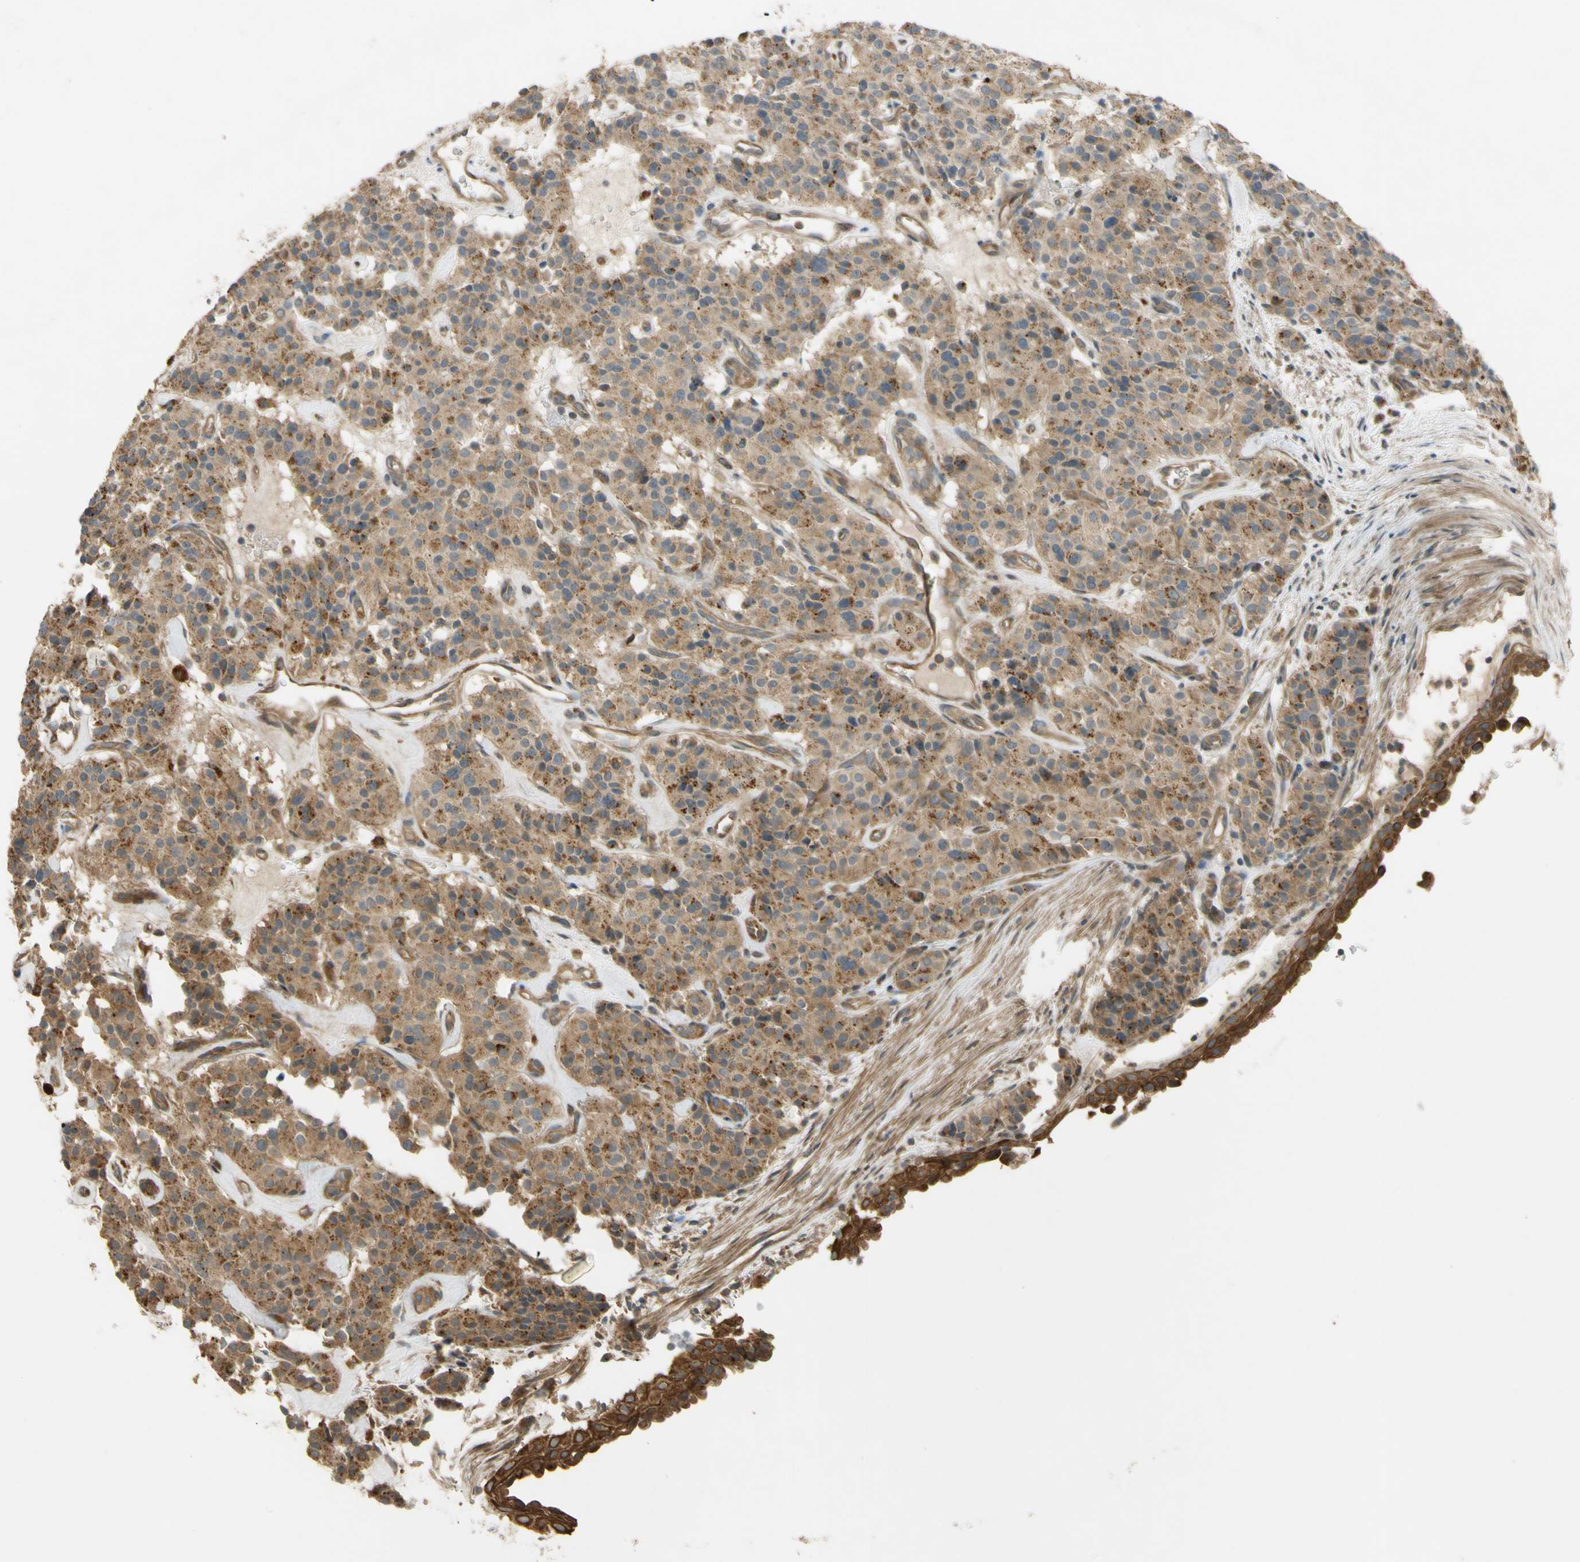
{"staining": {"intensity": "moderate", "quantity": ">75%", "location": "cytoplasmic/membranous"}, "tissue": "carcinoid", "cell_type": "Tumor cells", "image_type": "cancer", "snomed": [{"axis": "morphology", "description": "Carcinoid, malignant, NOS"}, {"axis": "topography", "description": "Lung"}], "caption": "Immunohistochemistry (IHC) (DAB (3,3'-diaminobenzidine)) staining of carcinoid exhibits moderate cytoplasmic/membranous protein staining in about >75% of tumor cells. The staining is performed using DAB (3,3'-diaminobenzidine) brown chromogen to label protein expression. The nuclei are counter-stained blue using hematoxylin.", "gene": "FLII", "patient": {"sex": "male", "age": 30}}